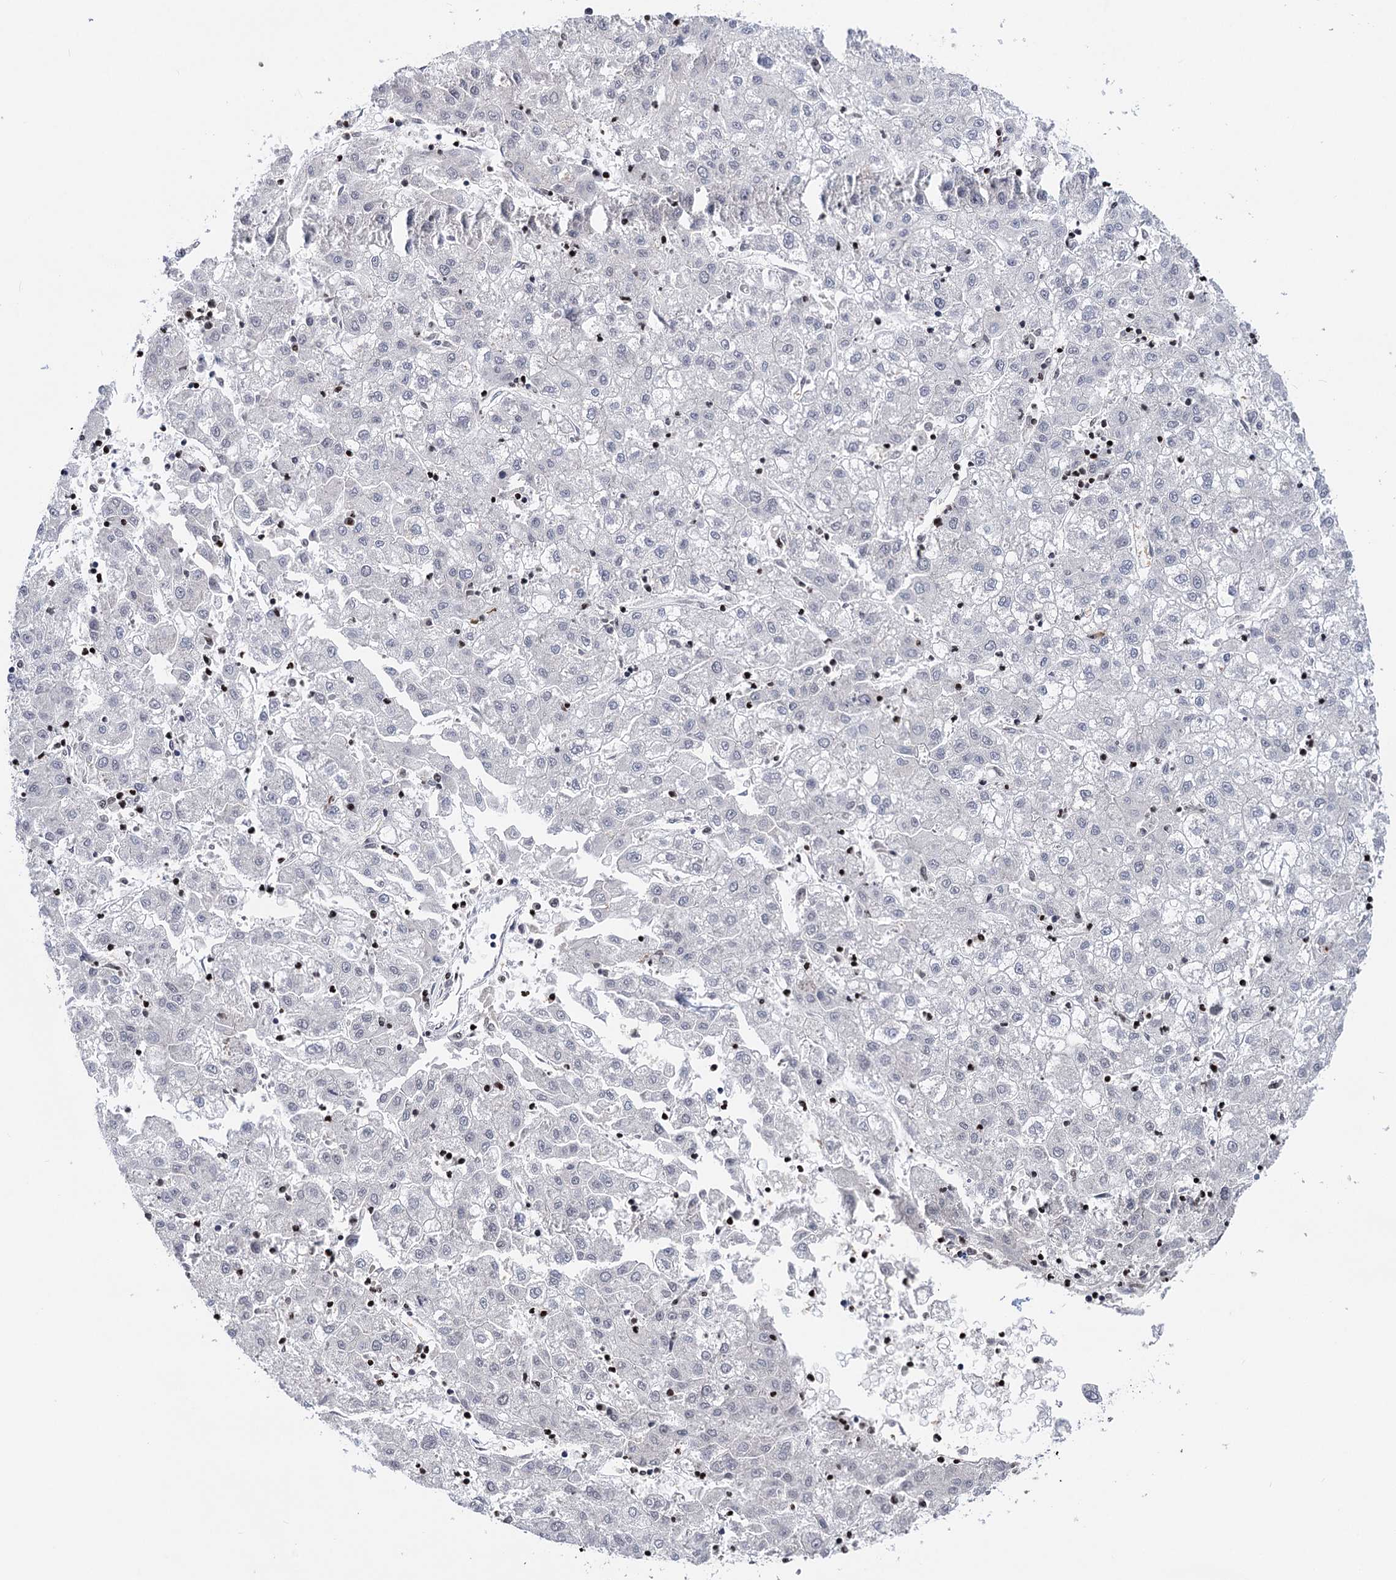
{"staining": {"intensity": "negative", "quantity": "none", "location": "none"}, "tissue": "liver cancer", "cell_type": "Tumor cells", "image_type": "cancer", "snomed": [{"axis": "morphology", "description": "Carcinoma, Hepatocellular, NOS"}, {"axis": "topography", "description": "Liver"}], "caption": "Liver cancer was stained to show a protein in brown. There is no significant expression in tumor cells. The staining was performed using DAB (3,3'-diaminobenzidine) to visualize the protein expression in brown, while the nuclei were stained in blue with hematoxylin (Magnification: 20x).", "gene": "ZCCHC10", "patient": {"sex": "male", "age": 72}}